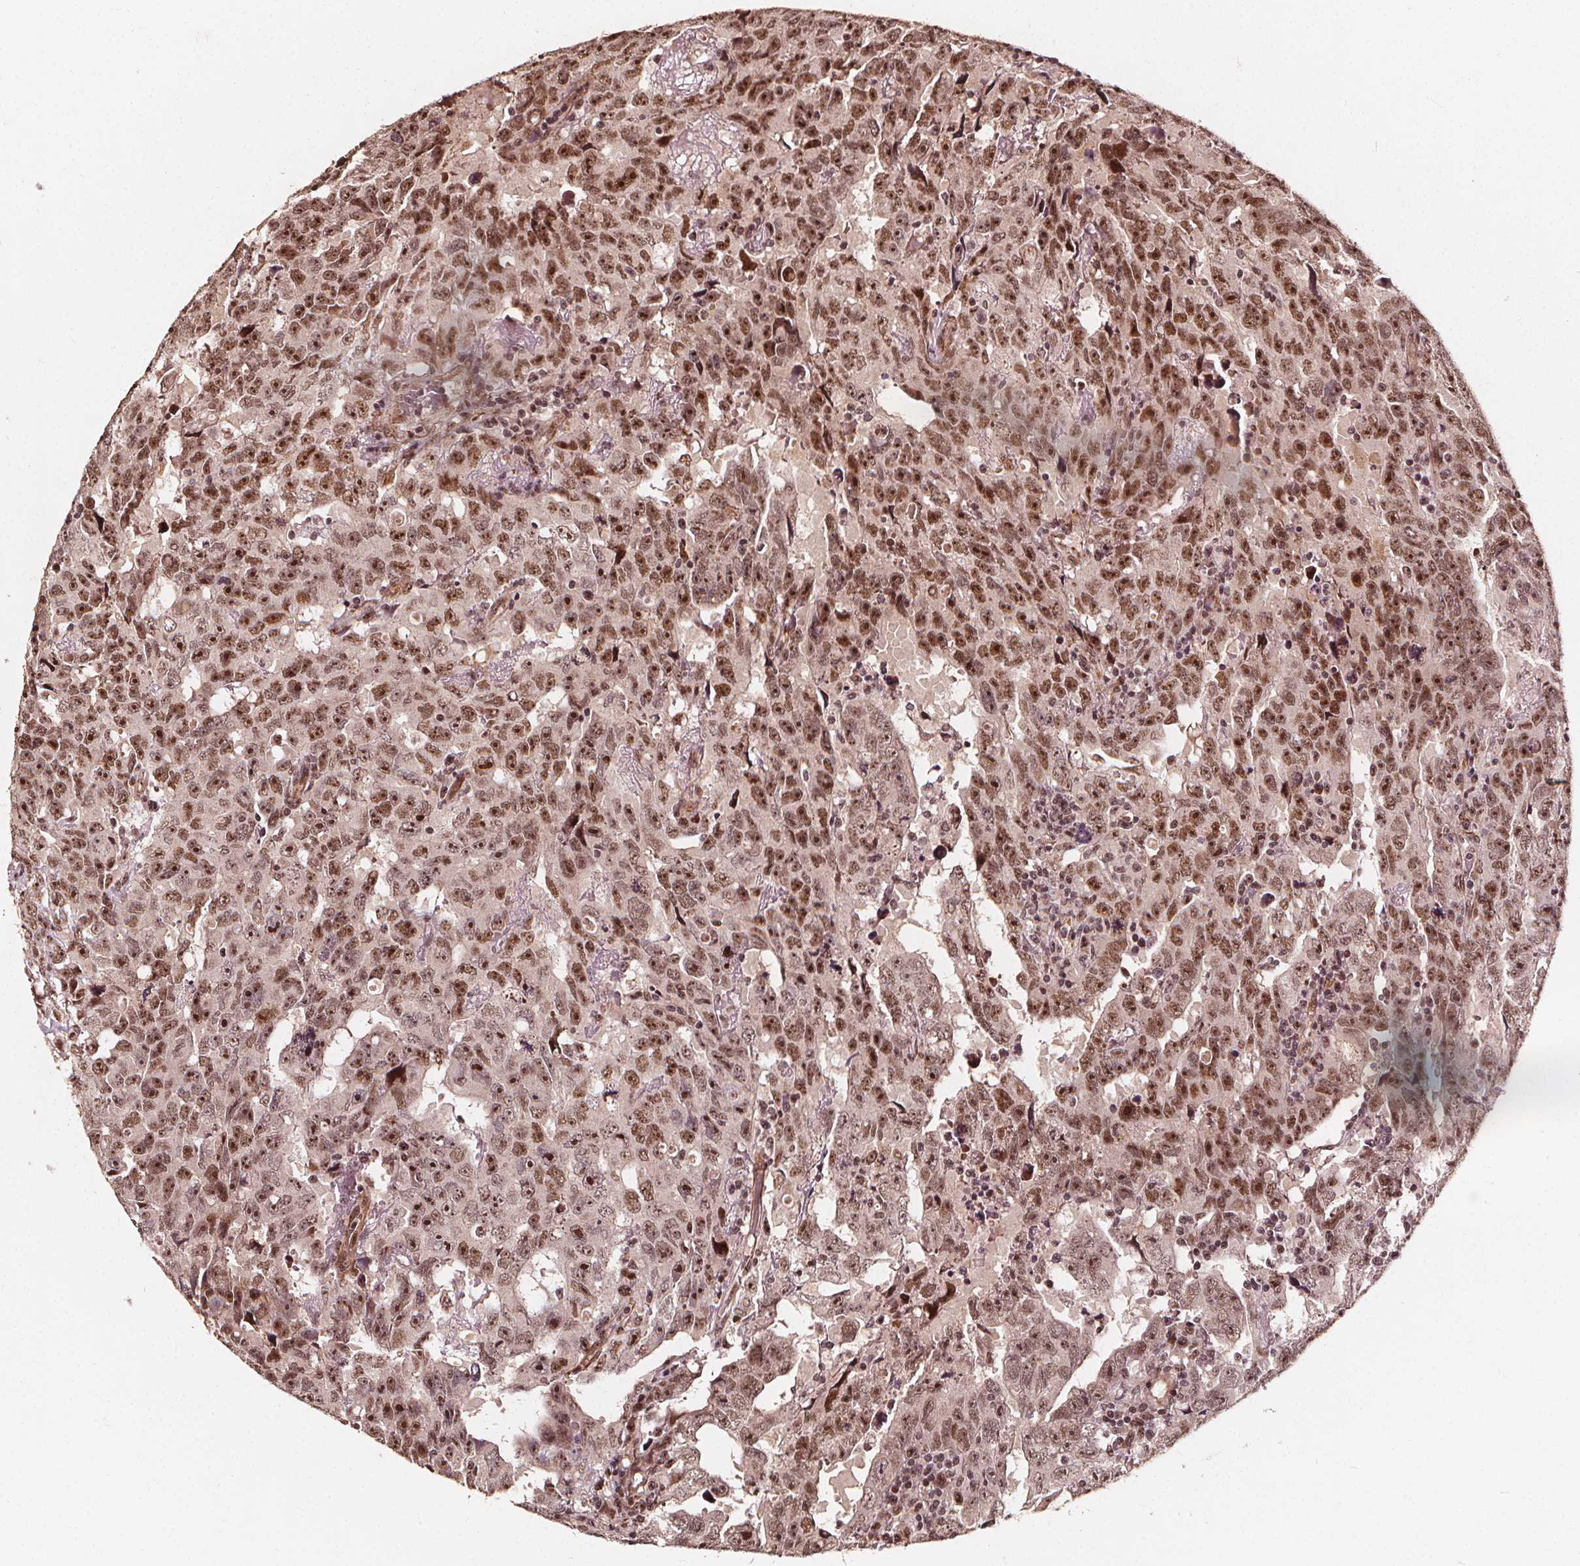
{"staining": {"intensity": "moderate", "quantity": ">75%", "location": "nuclear"}, "tissue": "testis cancer", "cell_type": "Tumor cells", "image_type": "cancer", "snomed": [{"axis": "morphology", "description": "Carcinoma, Embryonal, NOS"}, {"axis": "topography", "description": "Testis"}], "caption": "Immunohistochemical staining of human embryonal carcinoma (testis) exhibits medium levels of moderate nuclear protein expression in about >75% of tumor cells. The staining is performed using DAB (3,3'-diaminobenzidine) brown chromogen to label protein expression. The nuclei are counter-stained blue using hematoxylin.", "gene": "EXOSC9", "patient": {"sex": "male", "age": 24}}